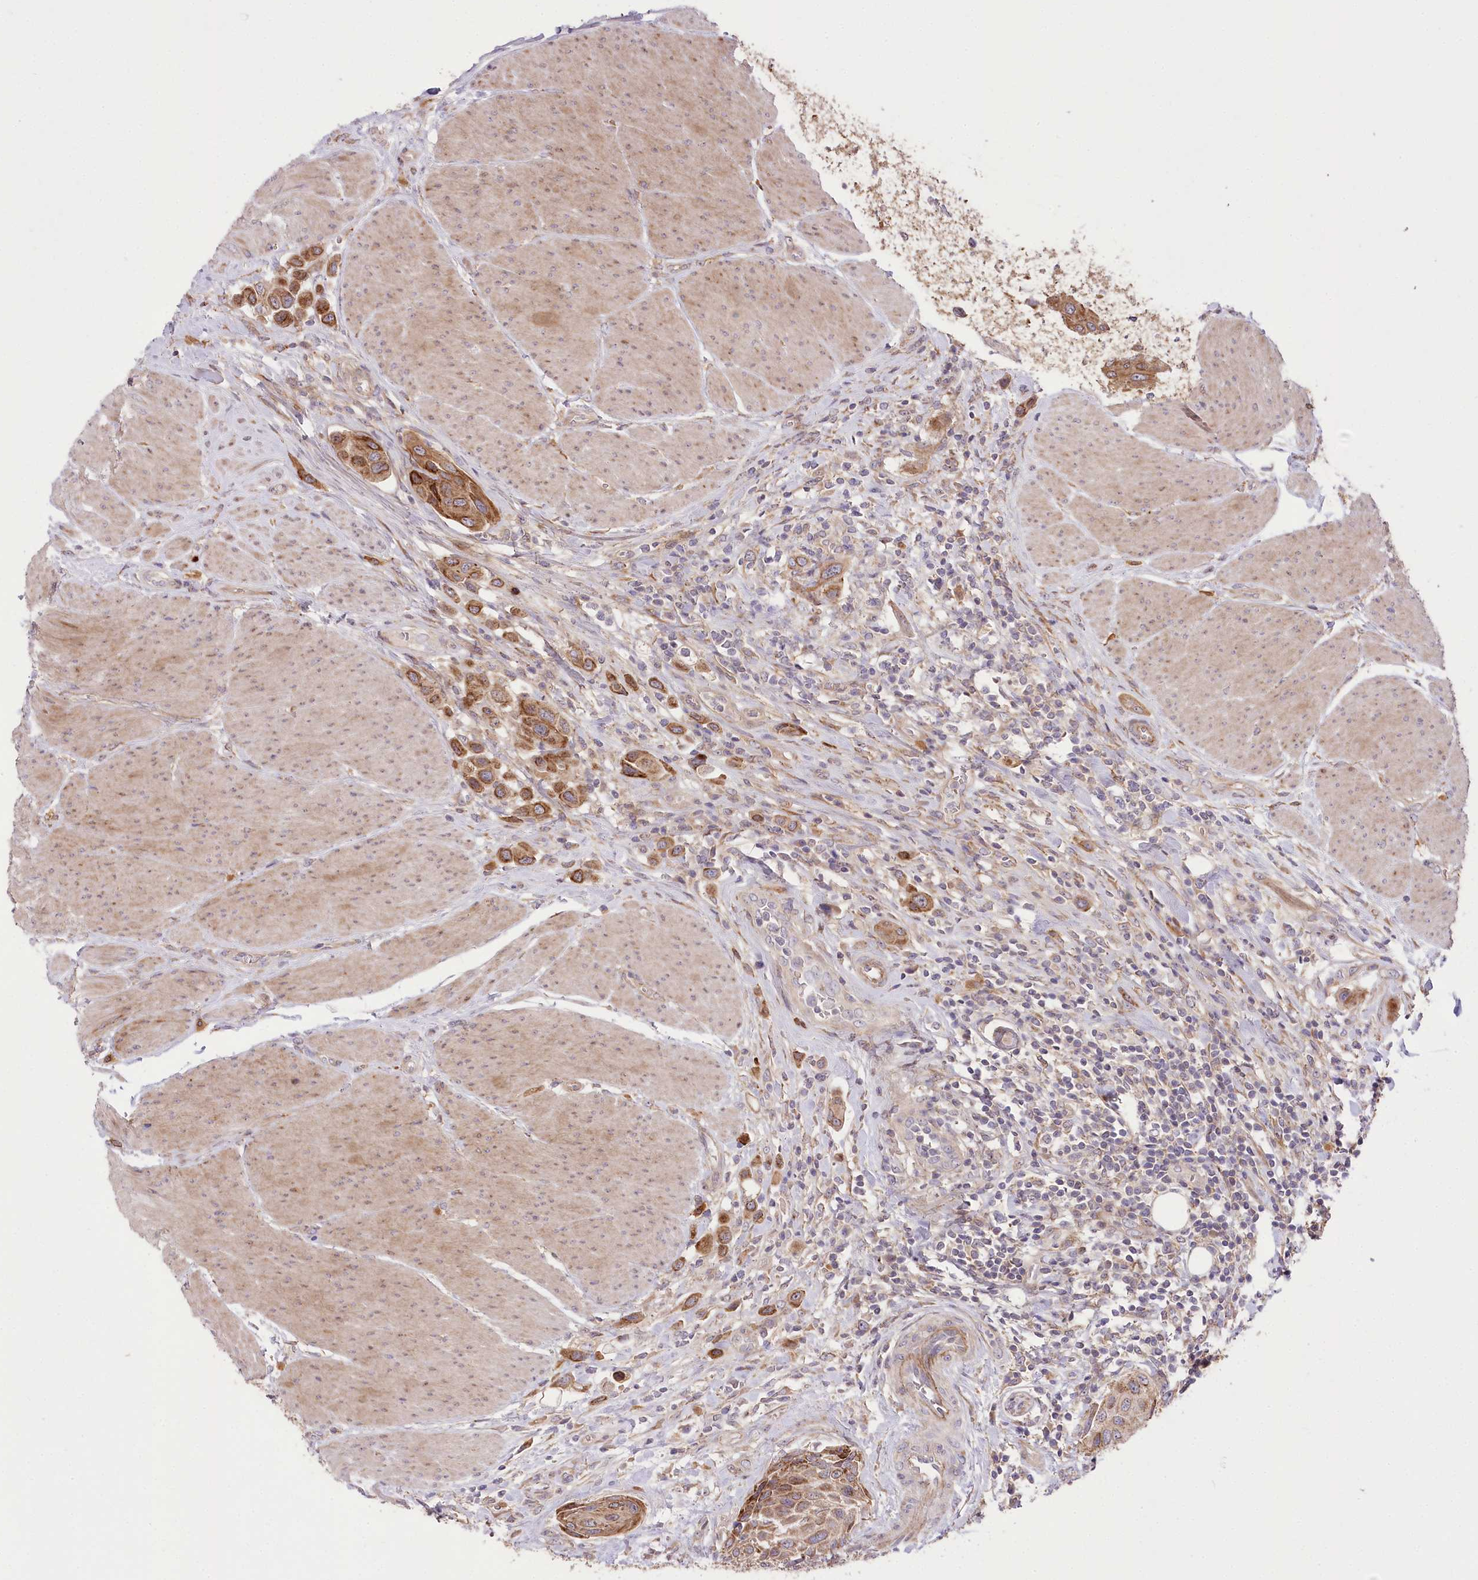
{"staining": {"intensity": "strong", "quantity": ">75%", "location": "cytoplasmic/membranous"}, "tissue": "urothelial cancer", "cell_type": "Tumor cells", "image_type": "cancer", "snomed": [{"axis": "morphology", "description": "Urothelial carcinoma, High grade"}, {"axis": "topography", "description": "Urinary bladder"}], "caption": "The image exhibits a brown stain indicating the presence of a protein in the cytoplasmic/membranous of tumor cells in urothelial cancer. (Brightfield microscopy of DAB IHC at high magnification).", "gene": "TRUB1", "patient": {"sex": "male", "age": 50}}